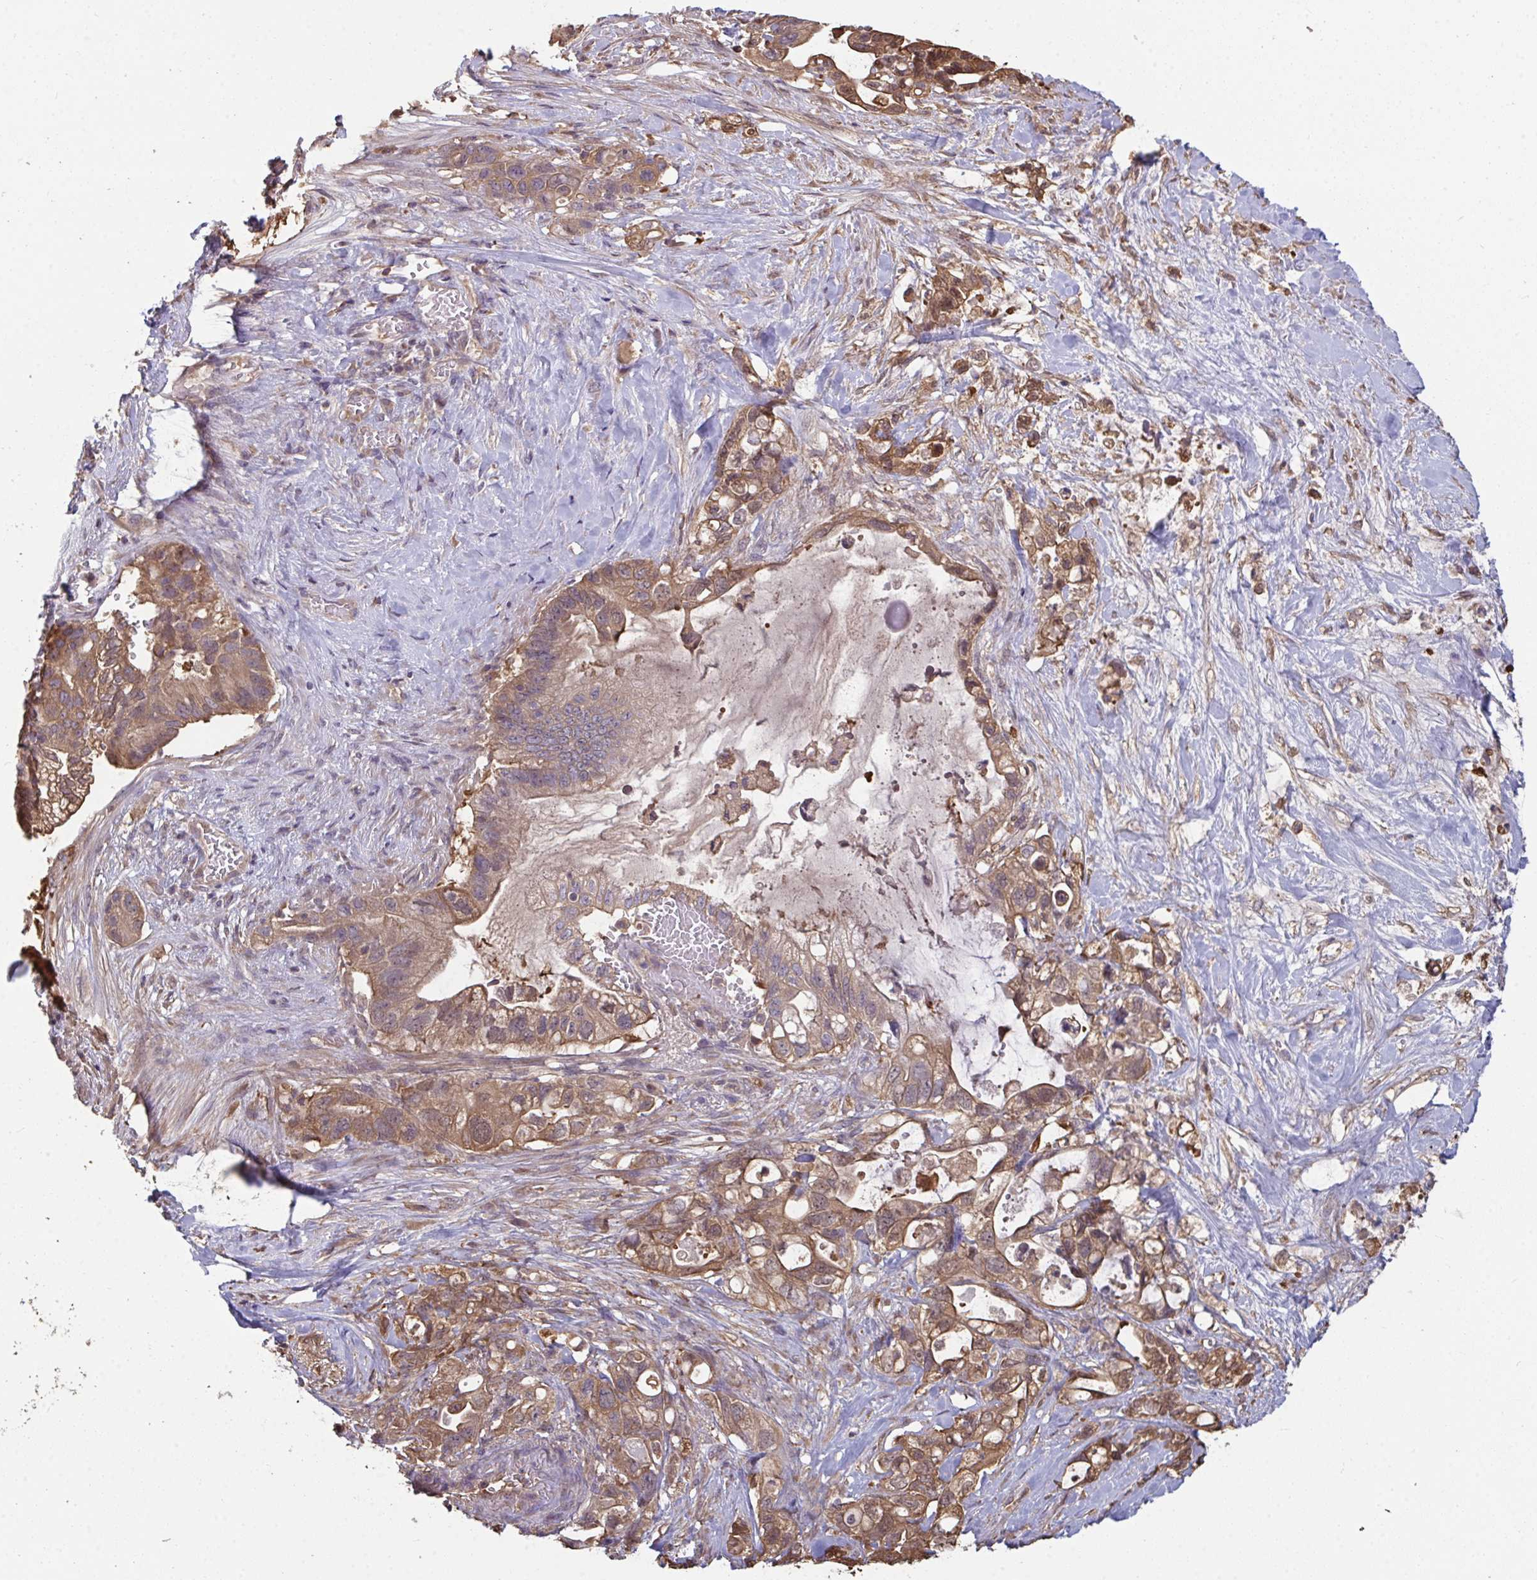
{"staining": {"intensity": "moderate", "quantity": ">75%", "location": "cytoplasmic/membranous,nuclear"}, "tissue": "pancreatic cancer", "cell_type": "Tumor cells", "image_type": "cancer", "snomed": [{"axis": "morphology", "description": "Adenocarcinoma, NOS"}, {"axis": "topography", "description": "Pancreas"}], "caption": "Human adenocarcinoma (pancreatic) stained with a brown dye displays moderate cytoplasmic/membranous and nuclear positive positivity in about >75% of tumor cells.", "gene": "TTC9C", "patient": {"sex": "female", "age": 72}}